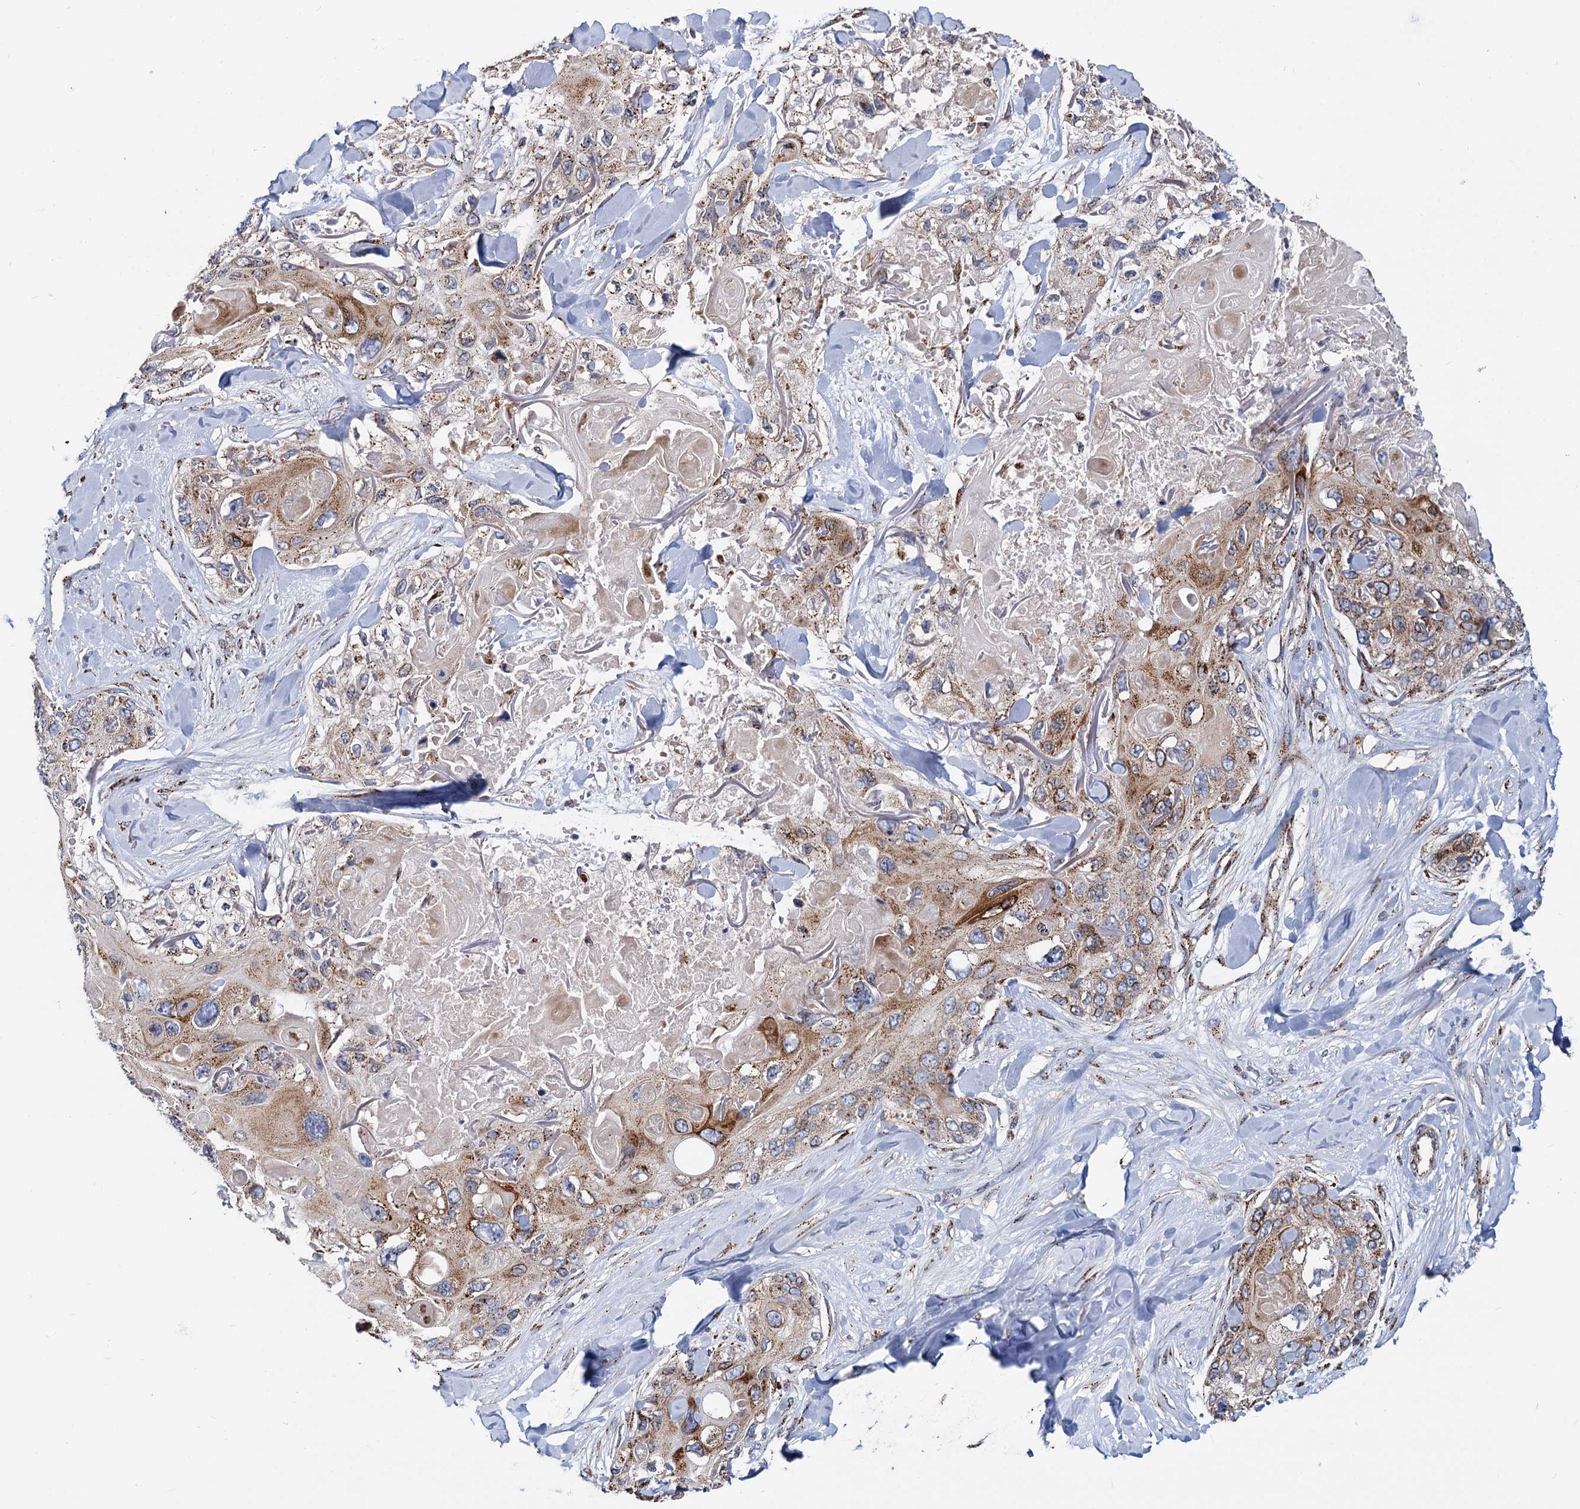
{"staining": {"intensity": "moderate", "quantity": ">75%", "location": "cytoplasmic/membranous"}, "tissue": "skin cancer", "cell_type": "Tumor cells", "image_type": "cancer", "snomed": [{"axis": "morphology", "description": "Normal tissue, NOS"}, {"axis": "morphology", "description": "Squamous cell carcinoma, NOS"}, {"axis": "topography", "description": "Skin"}], "caption": "Skin cancer (squamous cell carcinoma) stained with DAB immunohistochemistry (IHC) demonstrates medium levels of moderate cytoplasmic/membranous staining in approximately >75% of tumor cells.", "gene": "SUPT20H", "patient": {"sex": "male", "age": 72}}